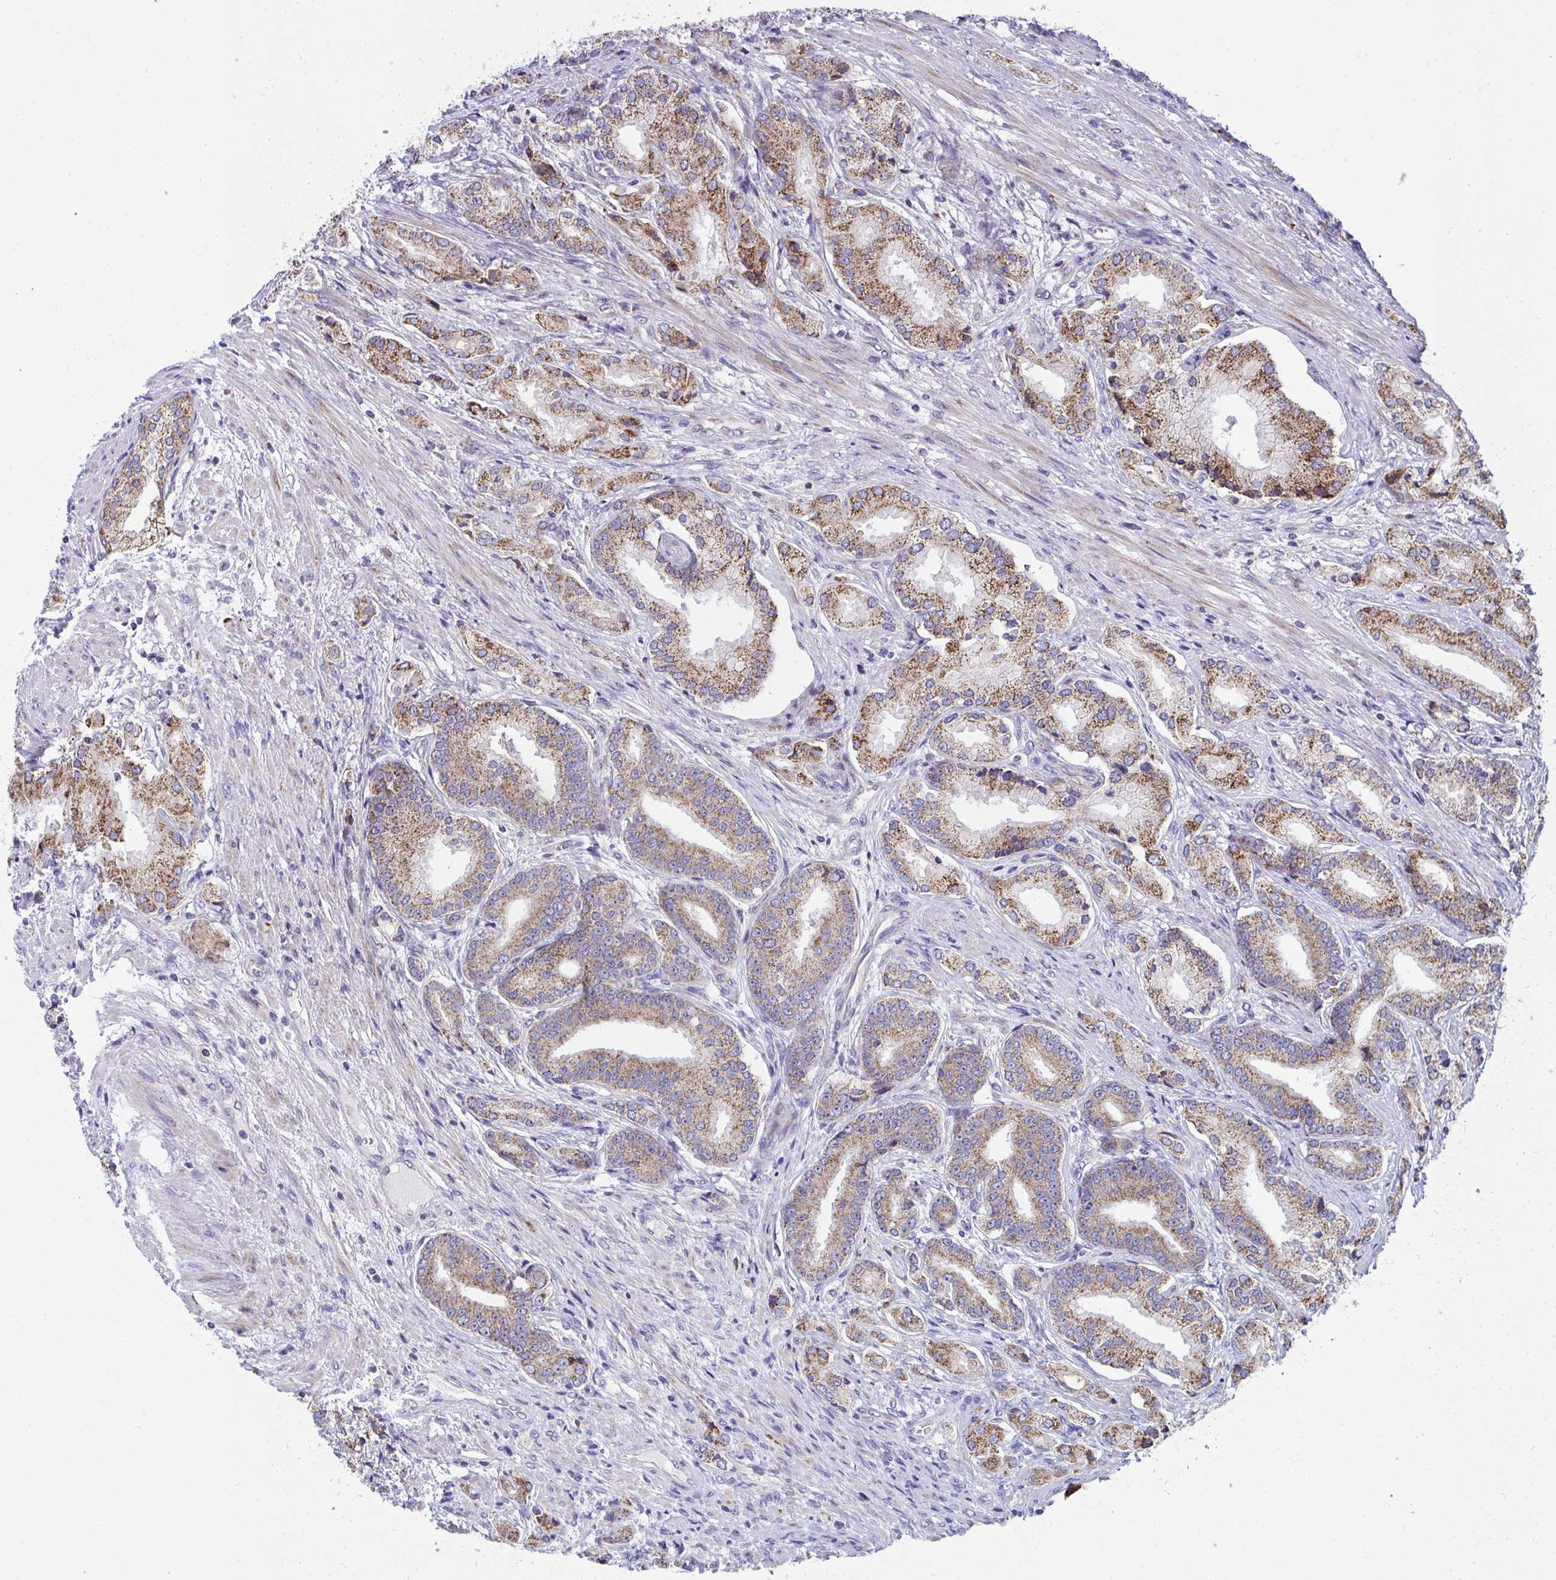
{"staining": {"intensity": "moderate", "quantity": ">75%", "location": "cytoplasmic/membranous"}, "tissue": "prostate cancer", "cell_type": "Tumor cells", "image_type": "cancer", "snomed": [{"axis": "morphology", "description": "Adenocarcinoma, High grade"}, {"axis": "topography", "description": "Prostate and seminal vesicle, NOS"}], "caption": "Prostate high-grade adenocarcinoma stained with immunohistochemistry (IHC) demonstrates moderate cytoplasmic/membranous positivity in about >75% of tumor cells. (brown staining indicates protein expression, while blue staining denotes nuclei).", "gene": "IL37", "patient": {"sex": "male", "age": 61}}